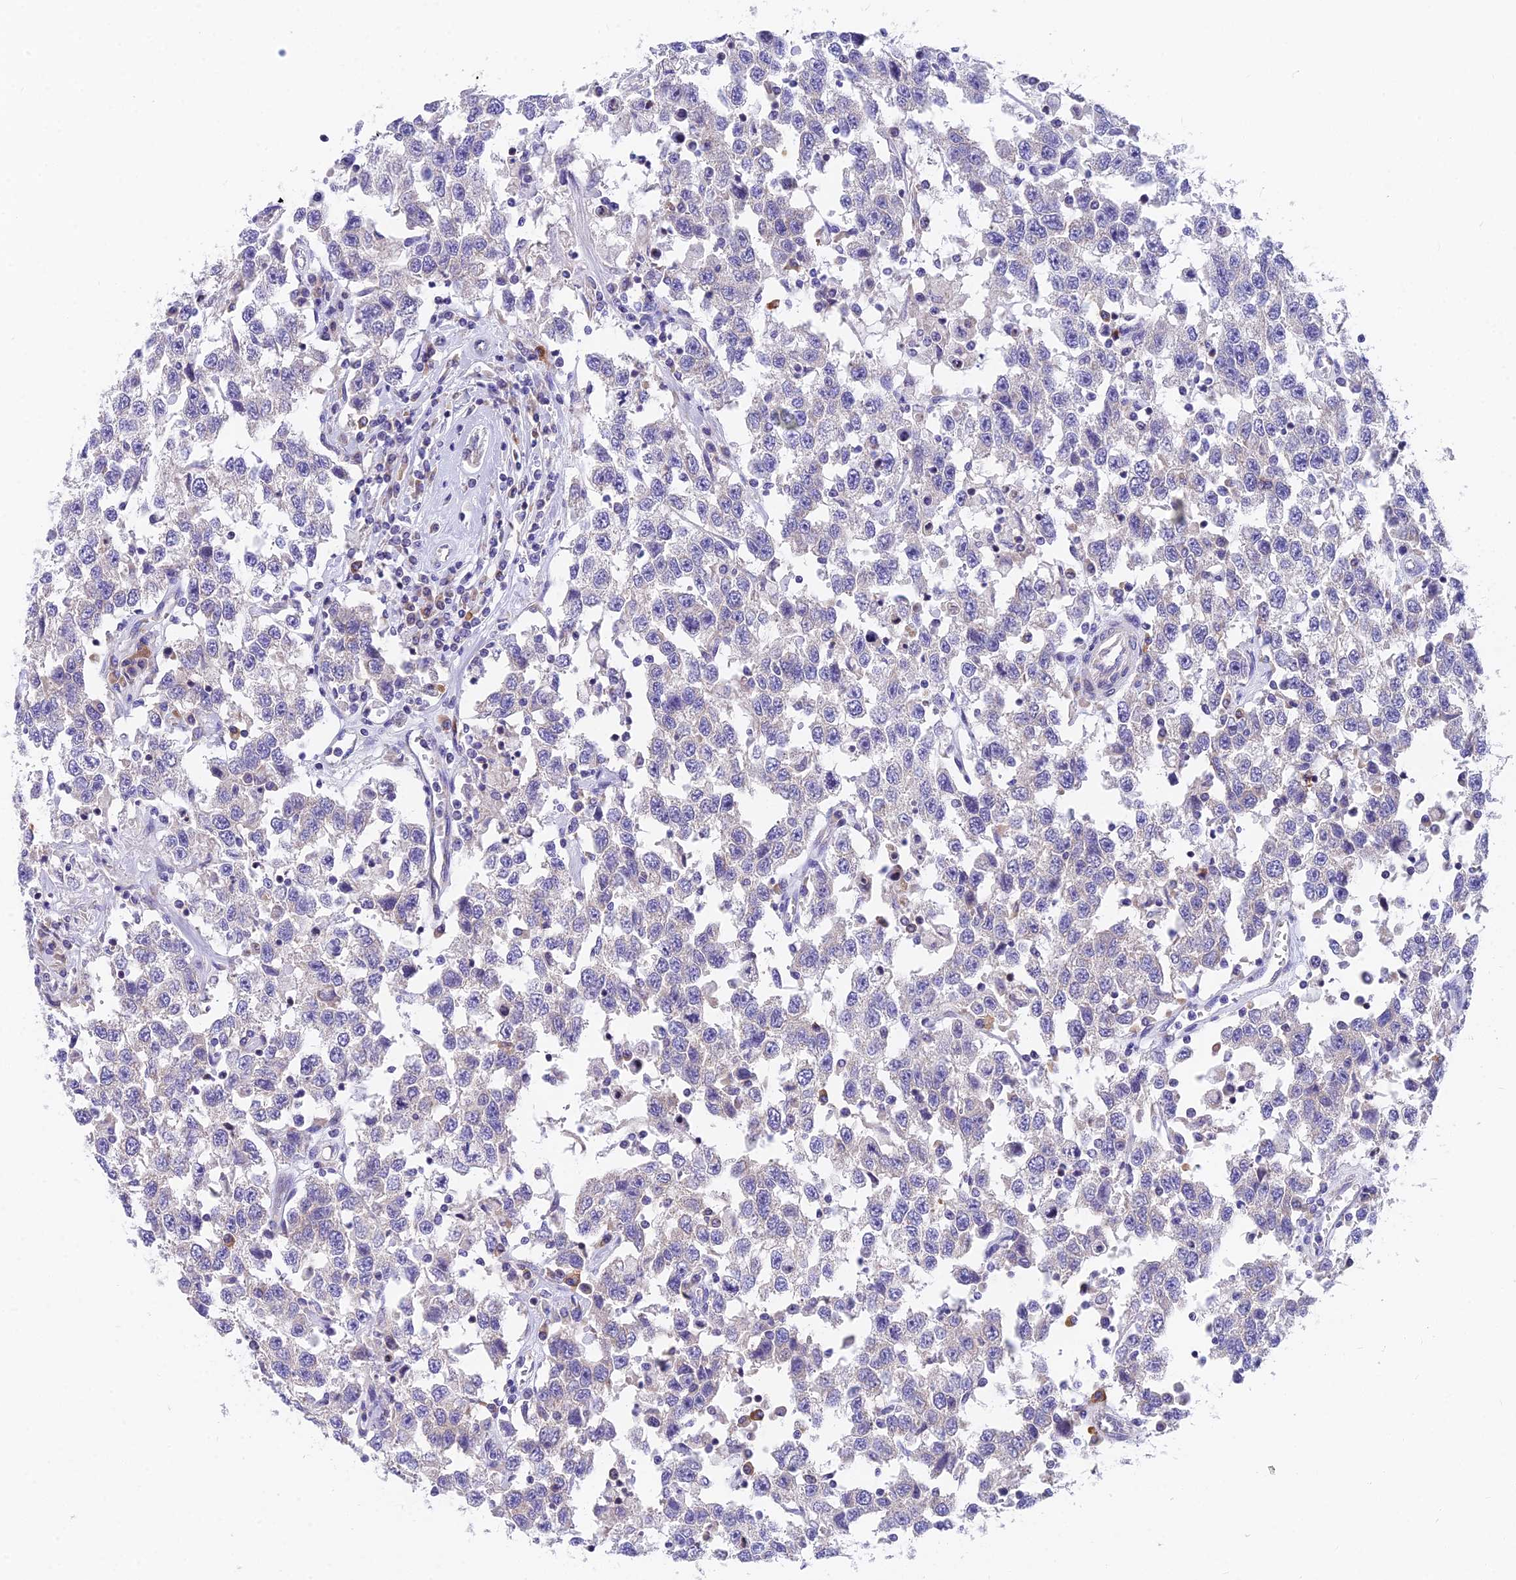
{"staining": {"intensity": "negative", "quantity": "none", "location": "none"}, "tissue": "testis cancer", "cell_type": "Tumor cells", "image_type": "cancer", "snomed": [{"axis": "morphology", "description": "Seminoma, NOS"}, {"axis": "topography", "description": "Testis"}], "caption": "Protein analysis of testis cancer (seminoma) demonstrates no significant positivity in tumor cells. (Stains: DAB immunohistochemistry (IHC) with hematoxylin counter stain, Microscopy: brightfield microscopy at high magnification).", "gene": "MVB12A", "patient": {"sex": "male", "age": 41}}